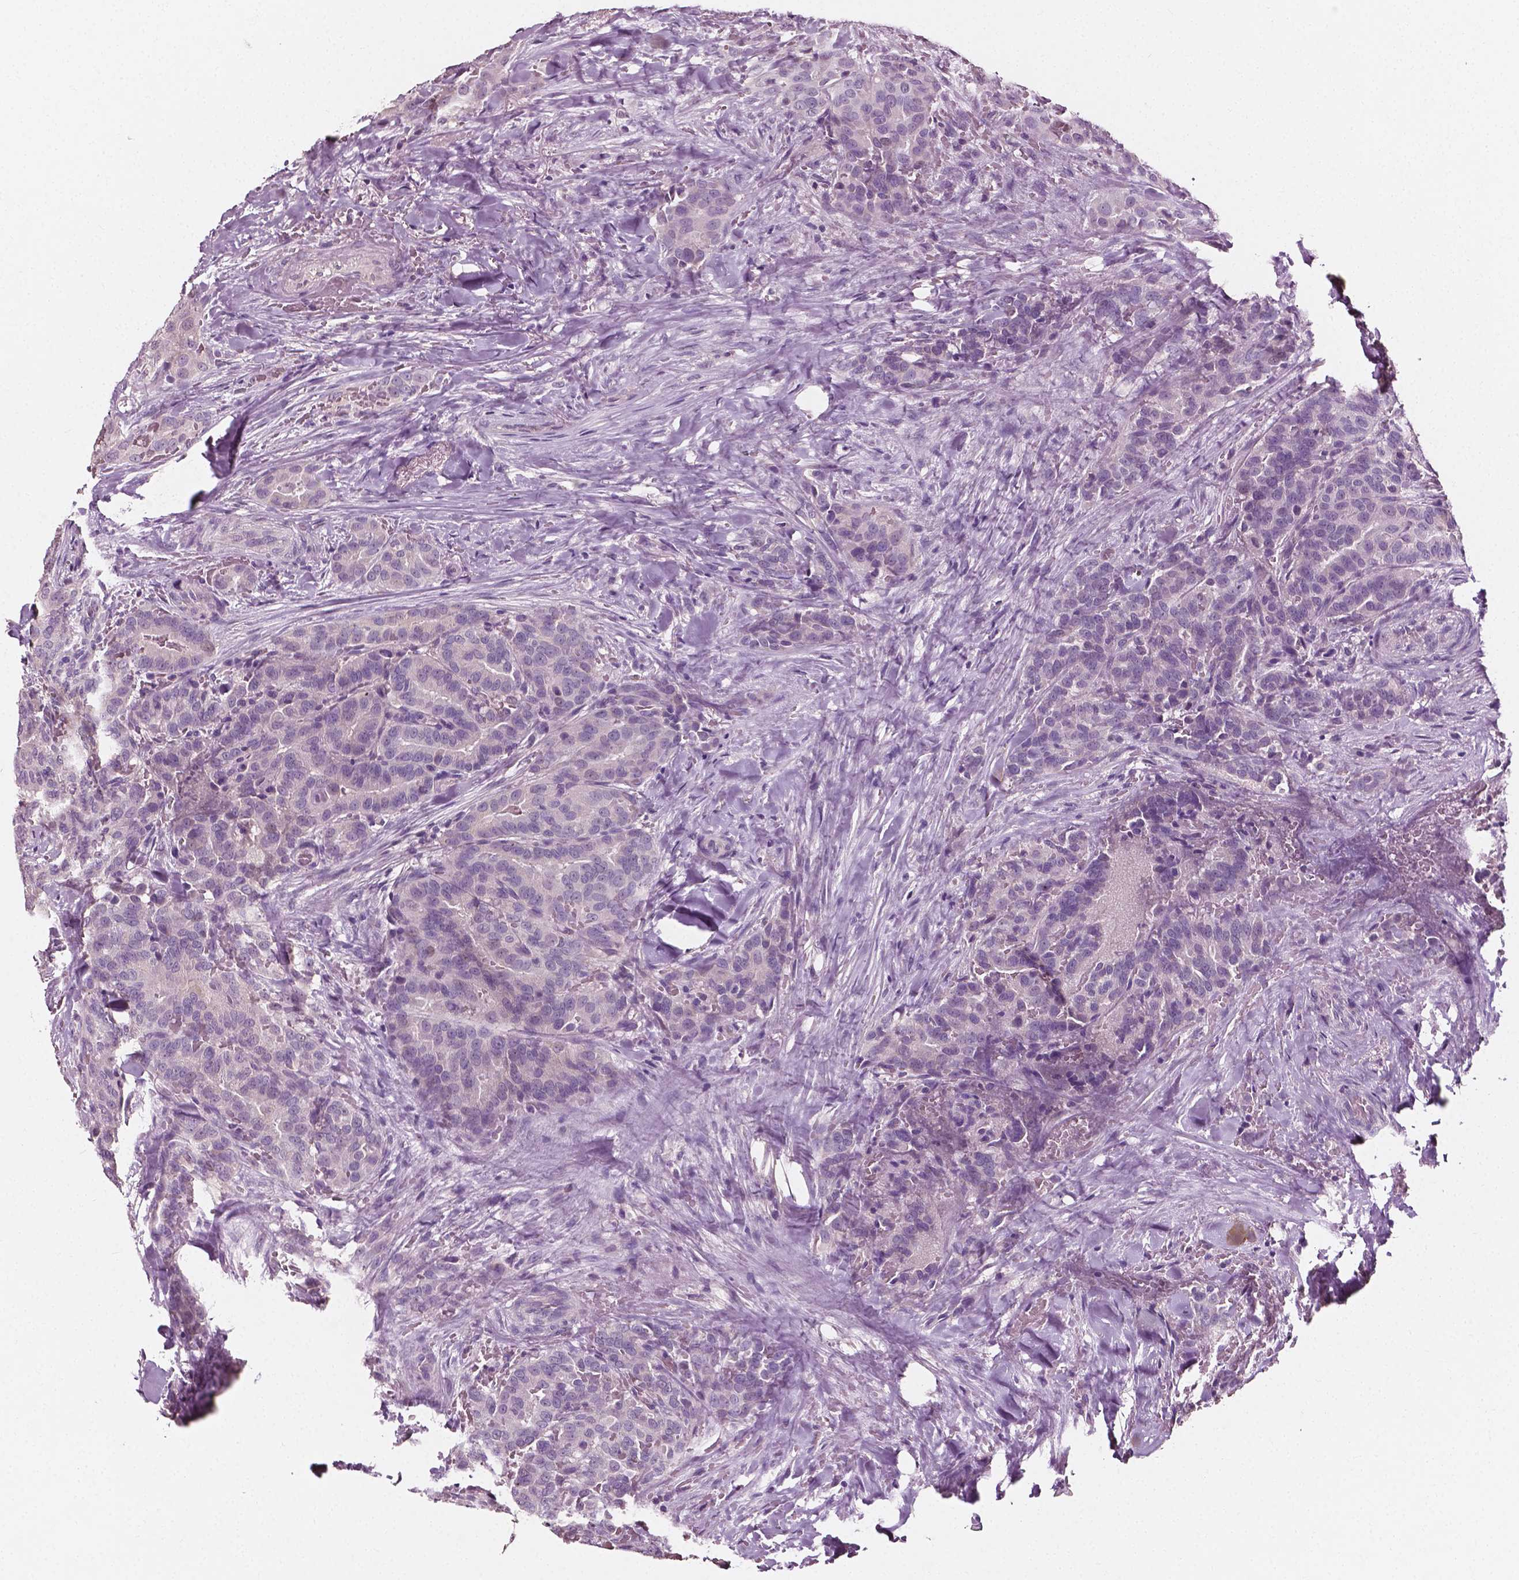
{"staining": {"intensity": "negative", "quantity": "none", "location": "none"}, "tissue": "thyroid cancer", "cell_type": "Tumor cells", "image_type": "cancer", "snomed": [{"axis": "morphology", "description": "Papillary adenocarcinoma, NOS"}, {"axis": "topography", "description": "Thyroid gland"}], "caption": "Thyroid papillary adenocarcinoma was stained to show a protein in brown. There is no significant positivity in tumor cells. (DAB (3,3'-diaminobenzidine) immunohistochemistry, high magnification).", "gene": "PLA2R1", "patient": {"sex": "male", "age": 61}}